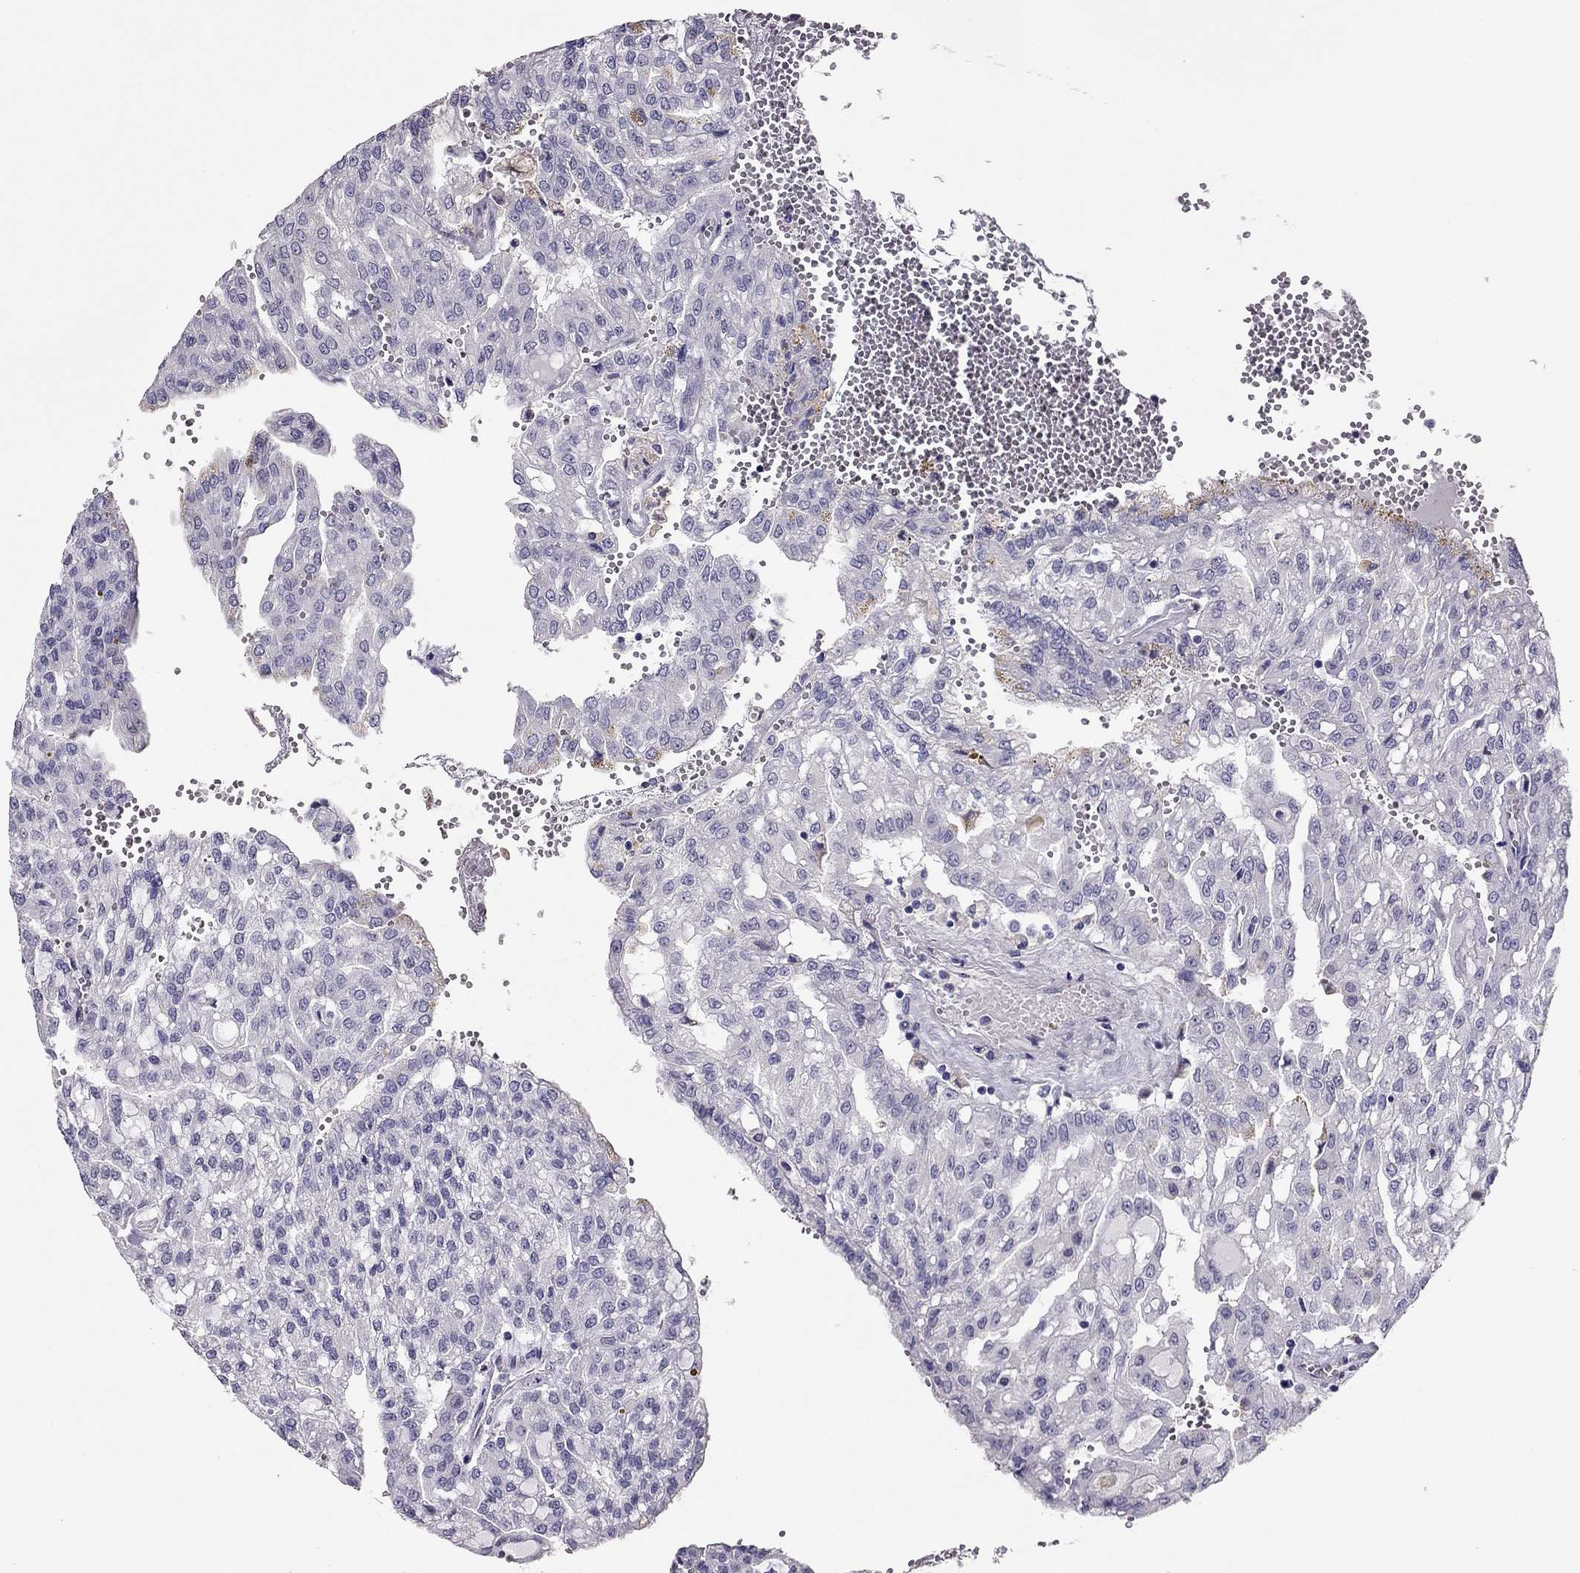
{"staining": {"intensity": "negative", "quantity": "none", "location": "none"}, "tissue": "renal cancer", "cell_type": "Tumor cells", "image_type": "cancer", "snomed": [{"axis": "morphology", "description": "Adenocarcinoma, NOS"}, {"axis": "topography", "description": "Kidney"}], "caption": "A micrograph of human renal cancer is negative for staining in tumor cells. (Brightfield microscopy of DAB (3,3'-diaminobenzidine) IHC at high magnification).", "gene": "RHO", "patient": {"sex": "male", "age": 63}}